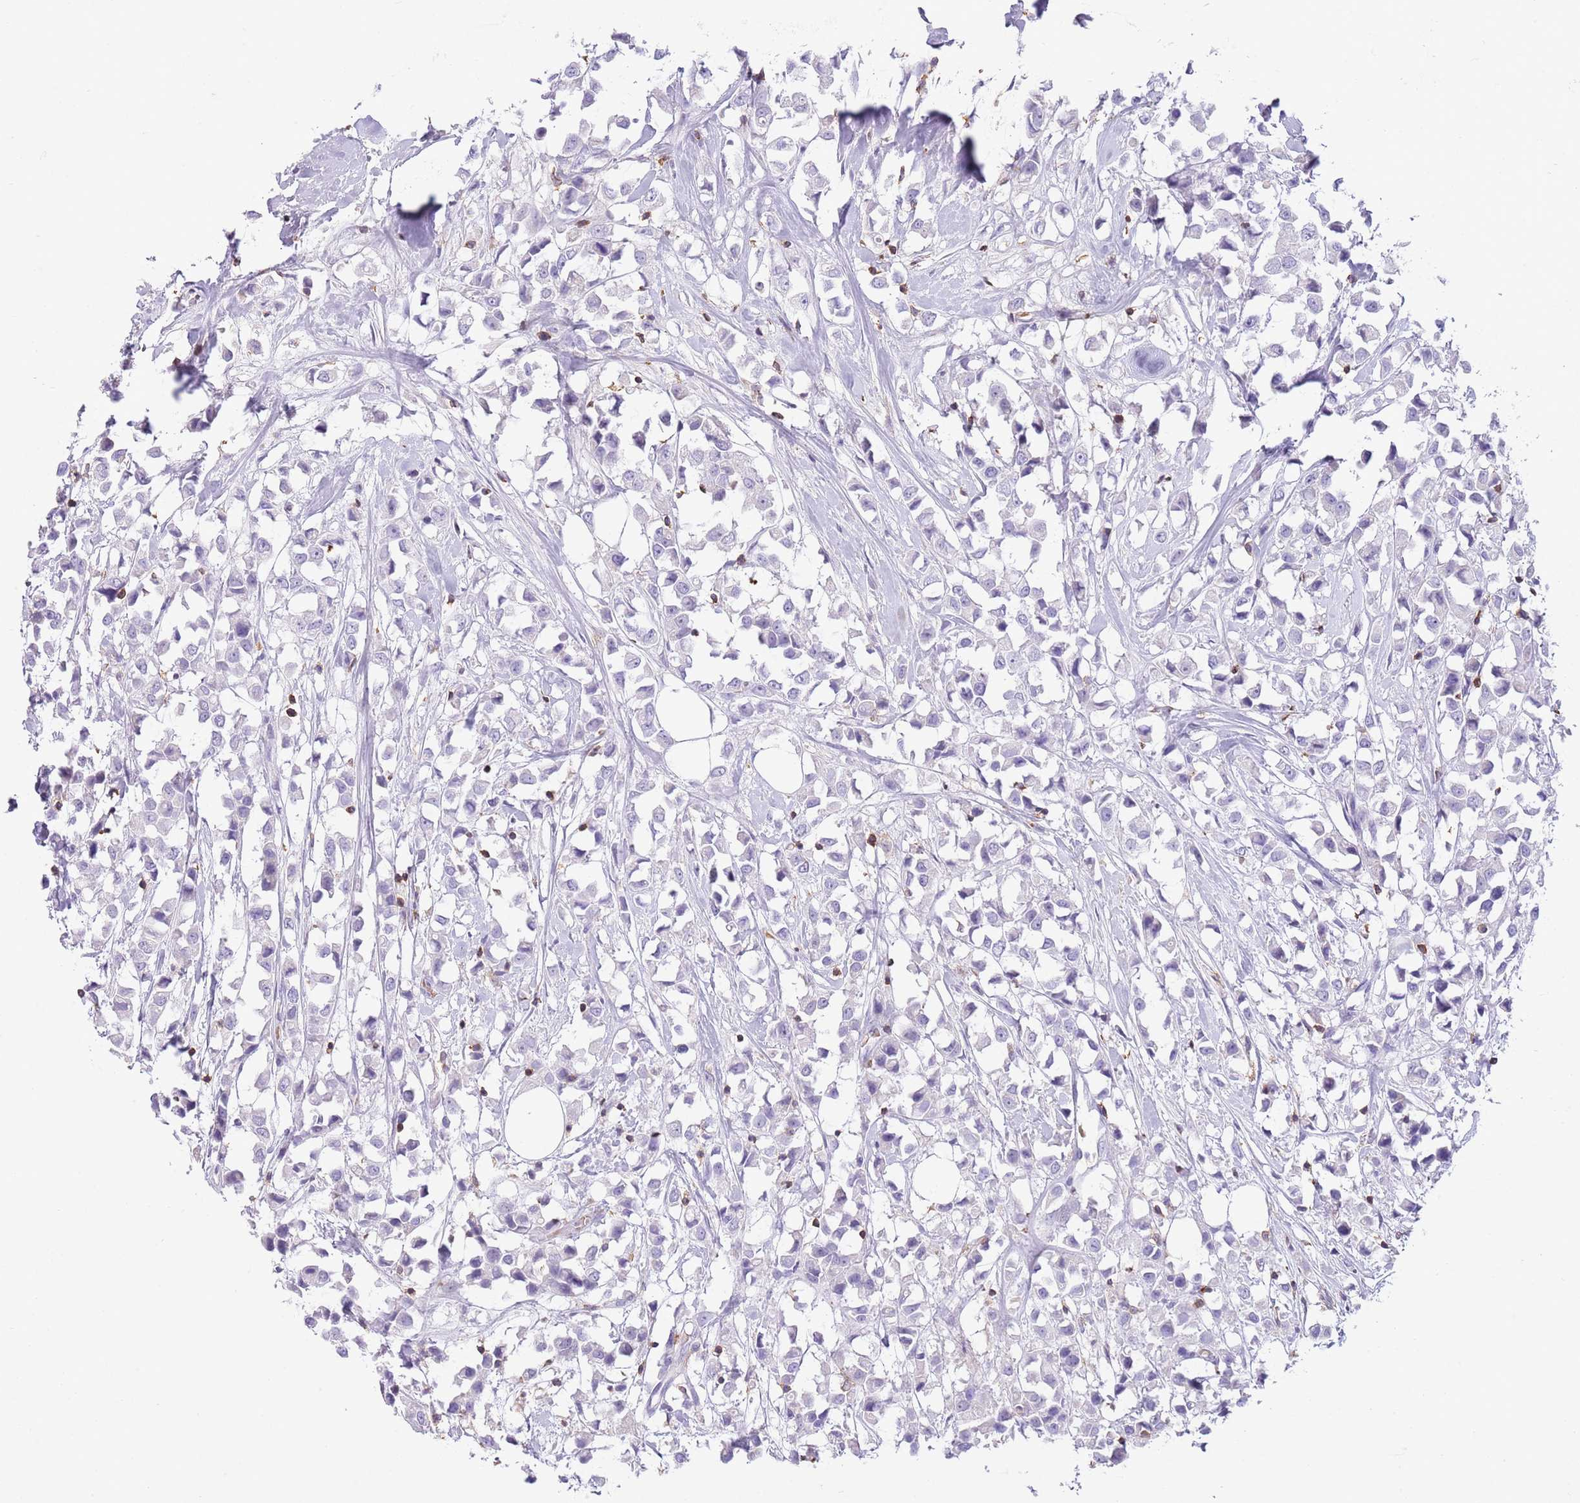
{"staining": {"intensity": "negative", "quantity": "none", "location": "none"}, "tissue": "breast cancer", "cell_type": "Tumor cells", "image_type": "cancer", "snomed": [{"axis": "morphology", "description": "Duct carcinoma"}, {"axis": "topography", "description": "Breast"}], "caption": "DAB immunohistochemical staining of human breast cancer (invasive ductal carcinoma) shows no significant staining in tumor cells.", "gene": "OR4Q3", "patient": {"sex": "female", "age": 61}}